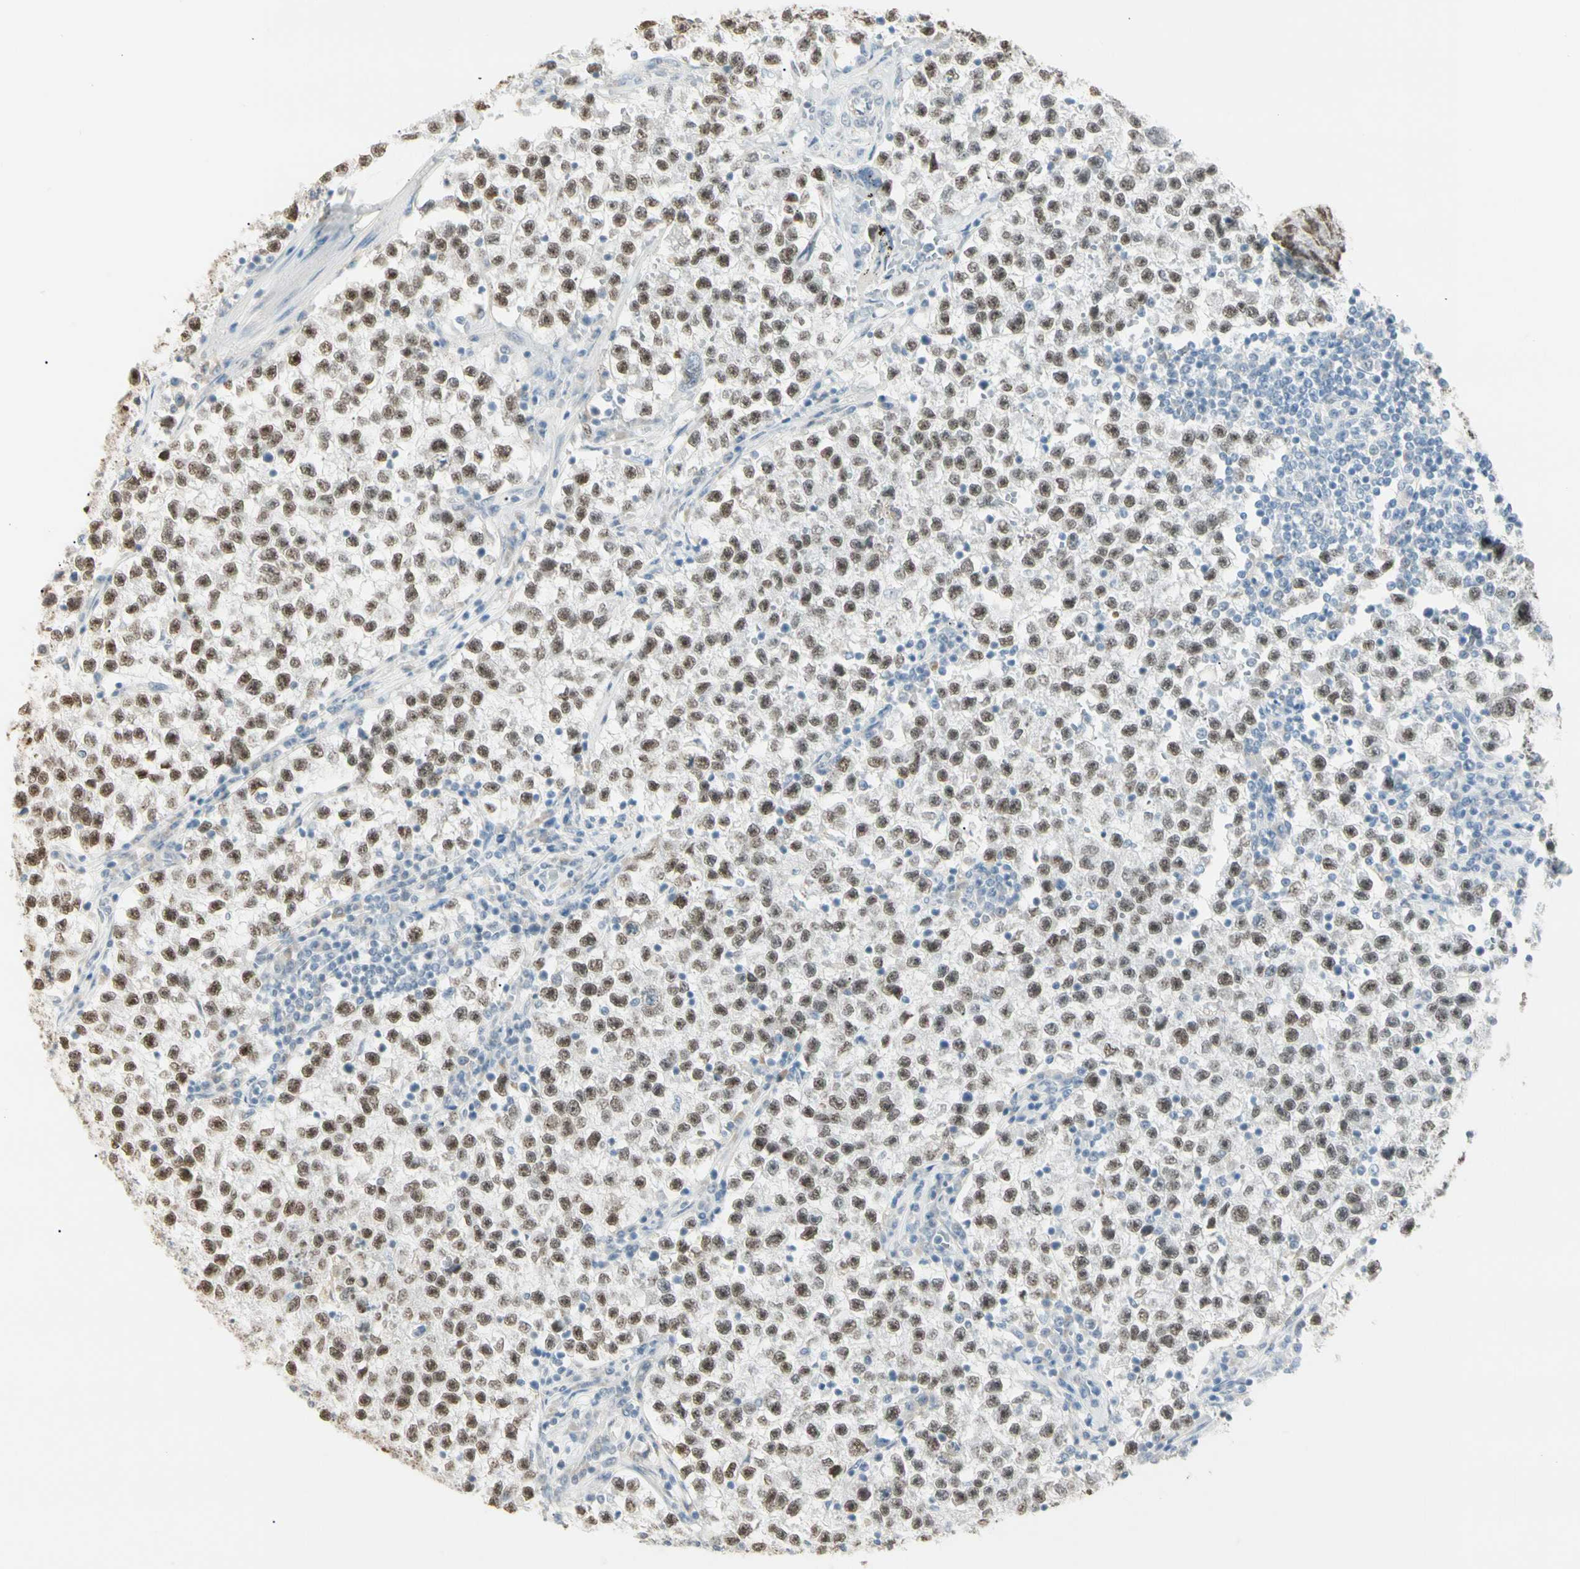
{"staining": {"intensity": "moderate", "quantity": ">75%", "location": "nuclear"}, "tissue": "testis cancer", "cell_type": "Tumor cells", "image_type": "cancer", "snomed": [{"axis": "morphology", "description": "Seminoma, NOS"}, {"axis": "topography", "description": "Testis"}], "caption": "The immunohistochemical stain shows moderate nuclear expression in tumor cells of testis seminoma tissue. (DAB (3,3'-diaminobenzidine) = brown stain, brightfield microscopy at high magnification).", "gene": "ASPN", "patient": {"sex": "male", "age": 22}}